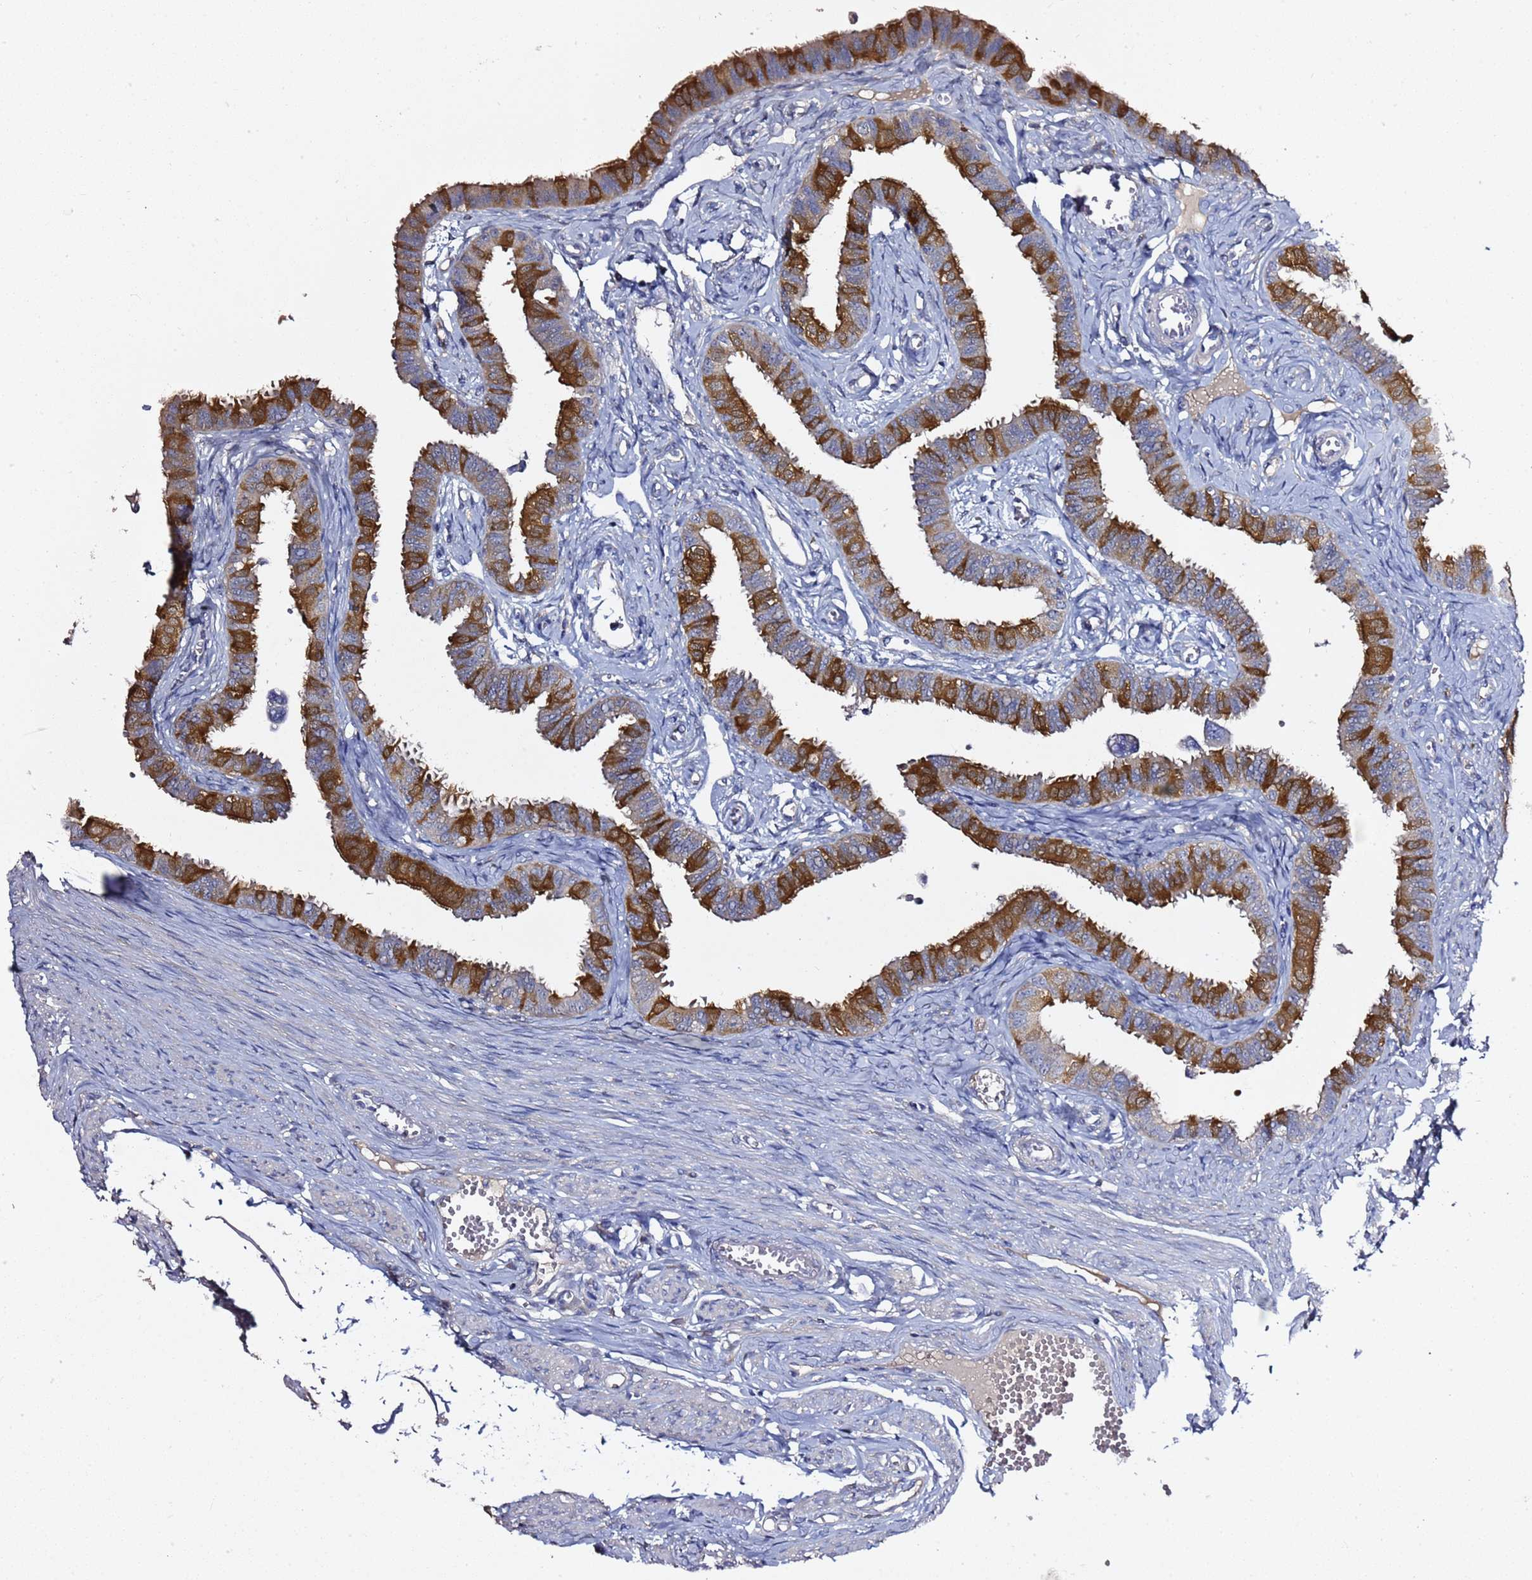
{"staining": {"intensity": "moderate", "quantity": "25%-75%", "location": "cytoplasmic/membranous"}, "tissue": "fallopian tube", "cell_type": "Glandular cells", "image_type": "normal", "snomed": [{"axis": "morphology", "description": "Normal tissue, NOS"}, {"axis": "morphology", "description": "Carcinoma, NOS"}, {"axis": "topography", "description": "Fallopian tube"}, {"axis": "topography", "description": "Ovary"}], "caption": "The histopathology image demonstrates a brown stain indicating the presence of a protein in the cytoplasmic/membranous of glandular cells in fallopian tube. The staining is performed using DAB (3,3'-diaminobenzidine) brown chromogen to label protein expression. The nuclei are counter-stained blue using hematoxylin.", "gene": "RABL2A", "patient": {"sex": "female", "age": 59}}